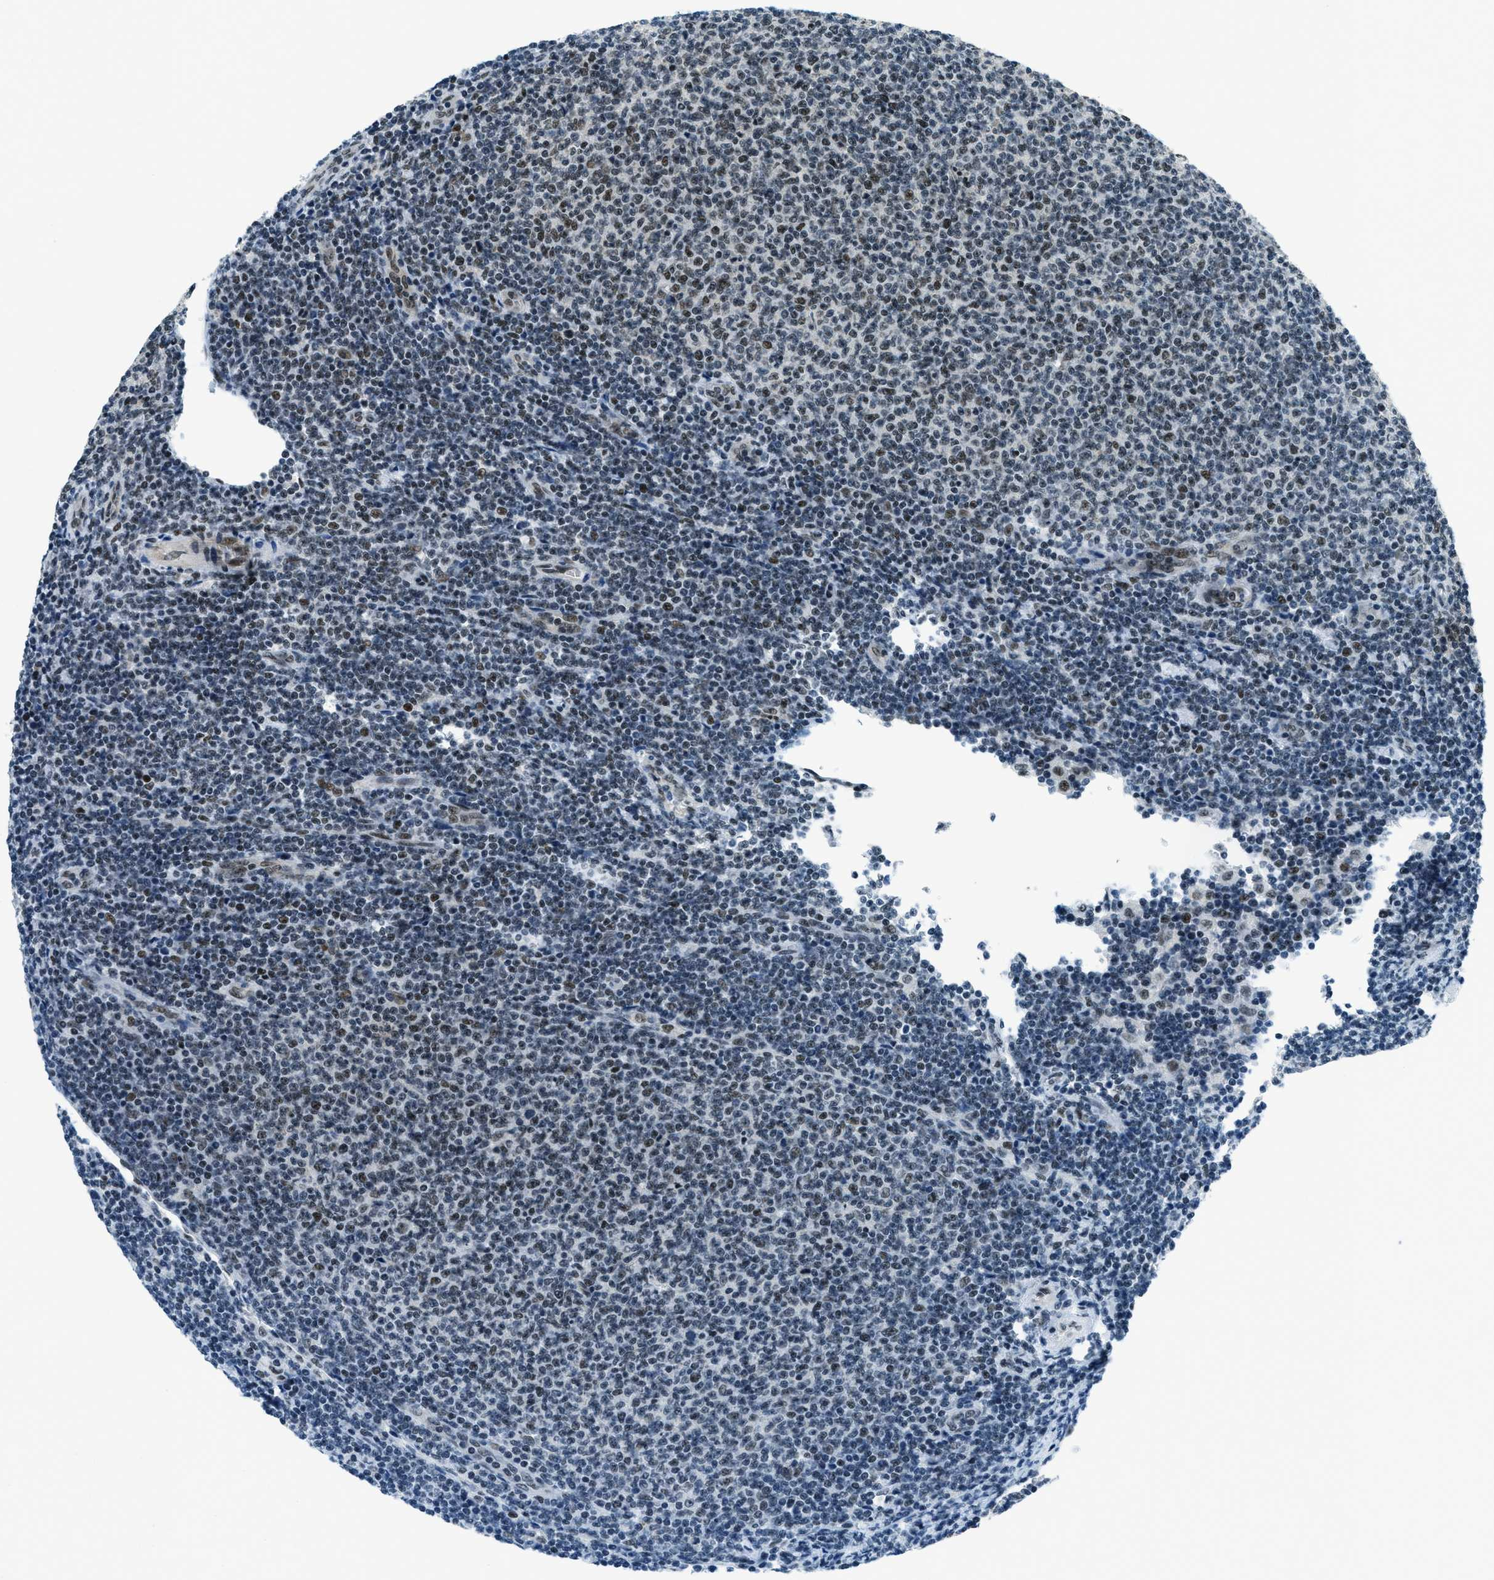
{"staining": {"intensity": "moderate", "quantity": "25%-75%", "location": "nuclear"}, "tissue": "lymphoma", "cell_type": "Tumor cells", "image_type": "cancer", "snomed": [{"axis": "morphology", "description": "Malignant lymphoma, non-Hodgkin's type, Low grade"}, {"axis": "topography", "description": "Lymph node"}], "caption": "The histopathology image exhibits immunohistochemical staining of lymphoma. There is moderate nuclear expression is appreciated in approximately 25%-75% of tumor cells.", "gene": "KLF6", "patient": {"sex": "male", "age": 66}}